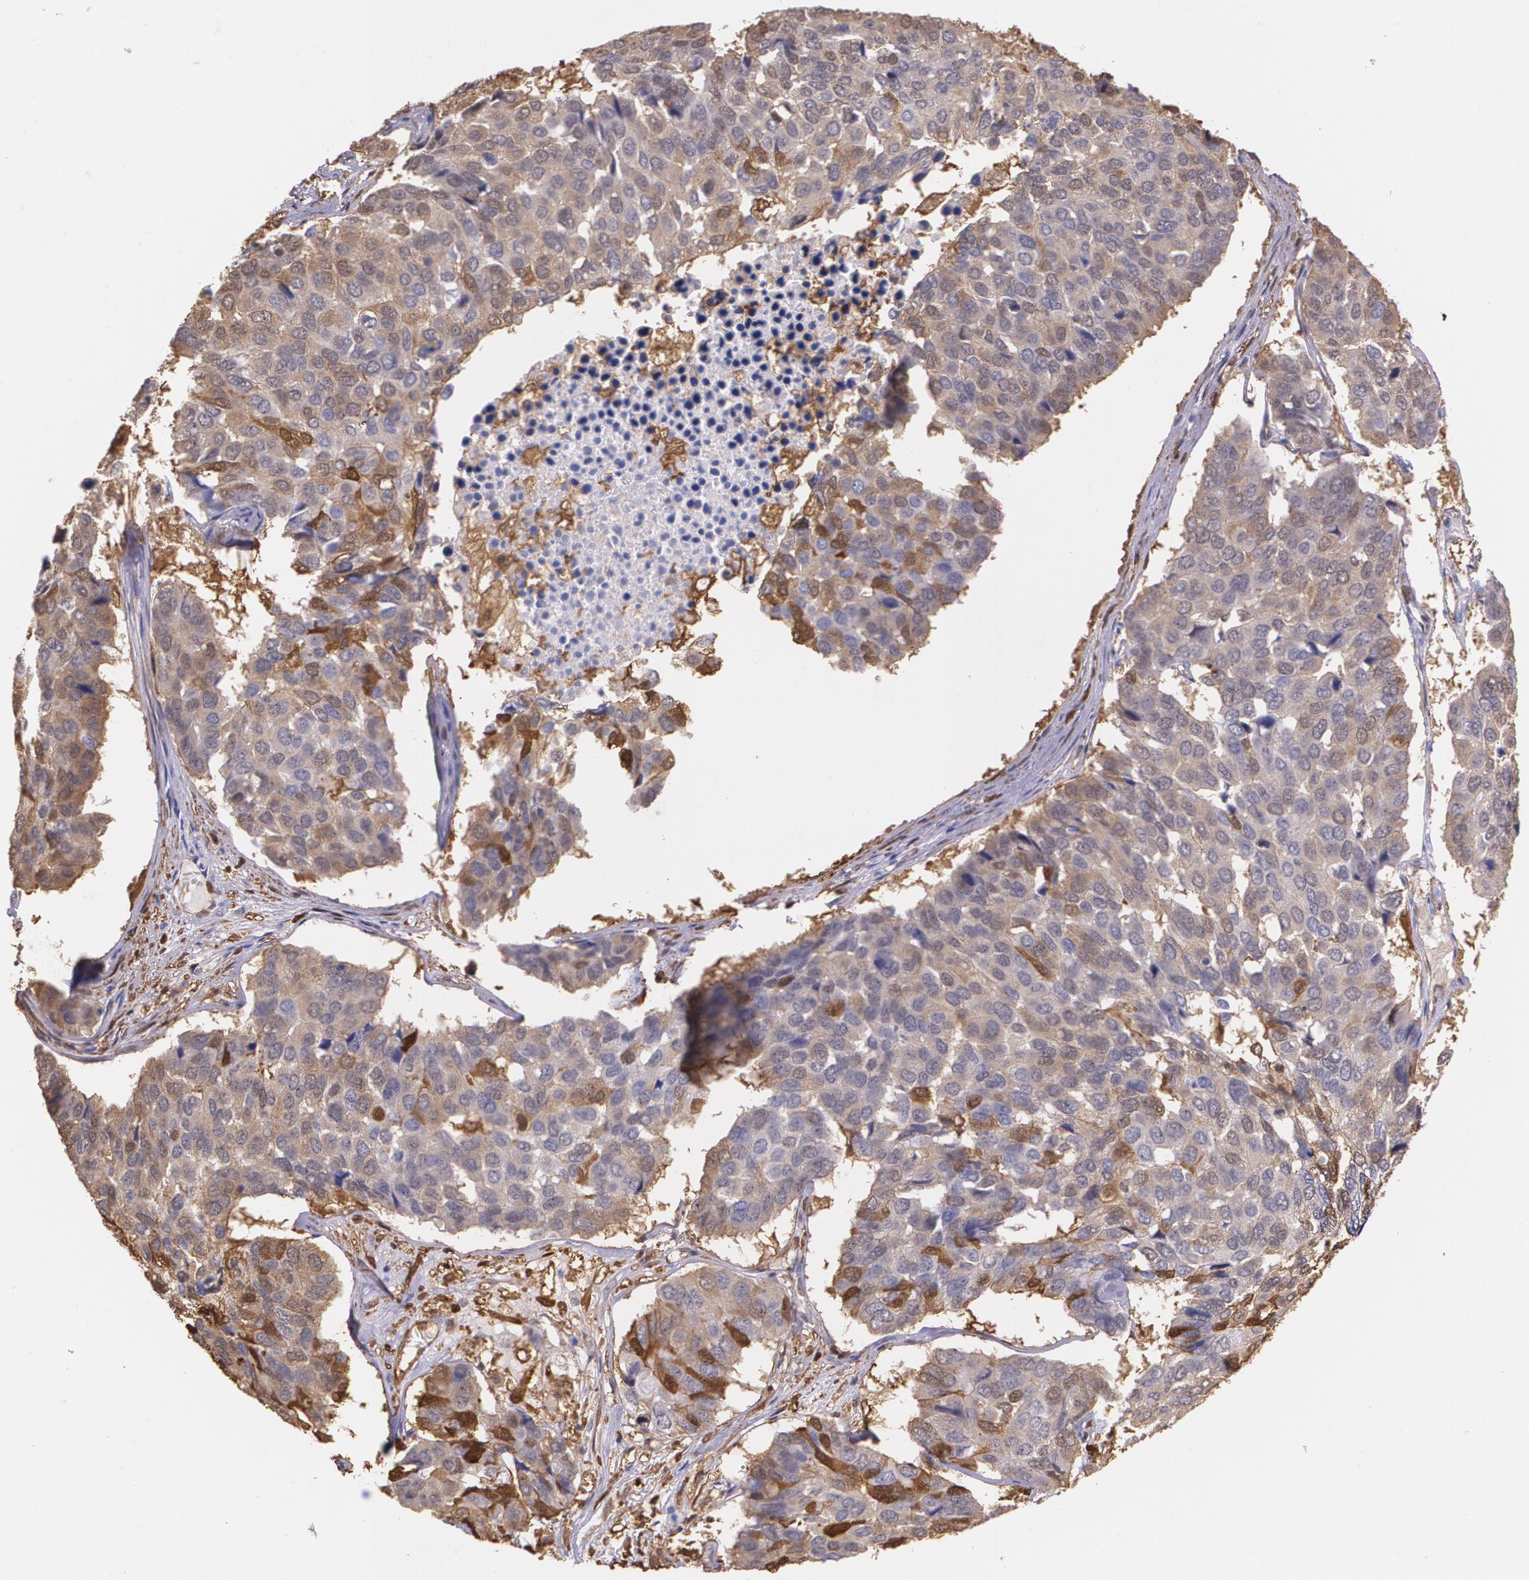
{"staining": {"intensity": "weak", "quantity": "<25%", "location": "cytoplasmic/membranous,nuclear"}, "tissue": "pancreatic cancer", "cell_type": "Tumor cells", "image_type": "cancer", "snomed": [{"axis": "morphology", "description": "Adenocarcinoma, NOS"}, {"axis": "topography", "description": "Pancreas"}], "caption": "The photomicrograph shows no staining of tumor cells in pancreatic cancer (adenocarcinoma).", "gene": "MMP2", "patient": {"sex": "male", "age": 50}}